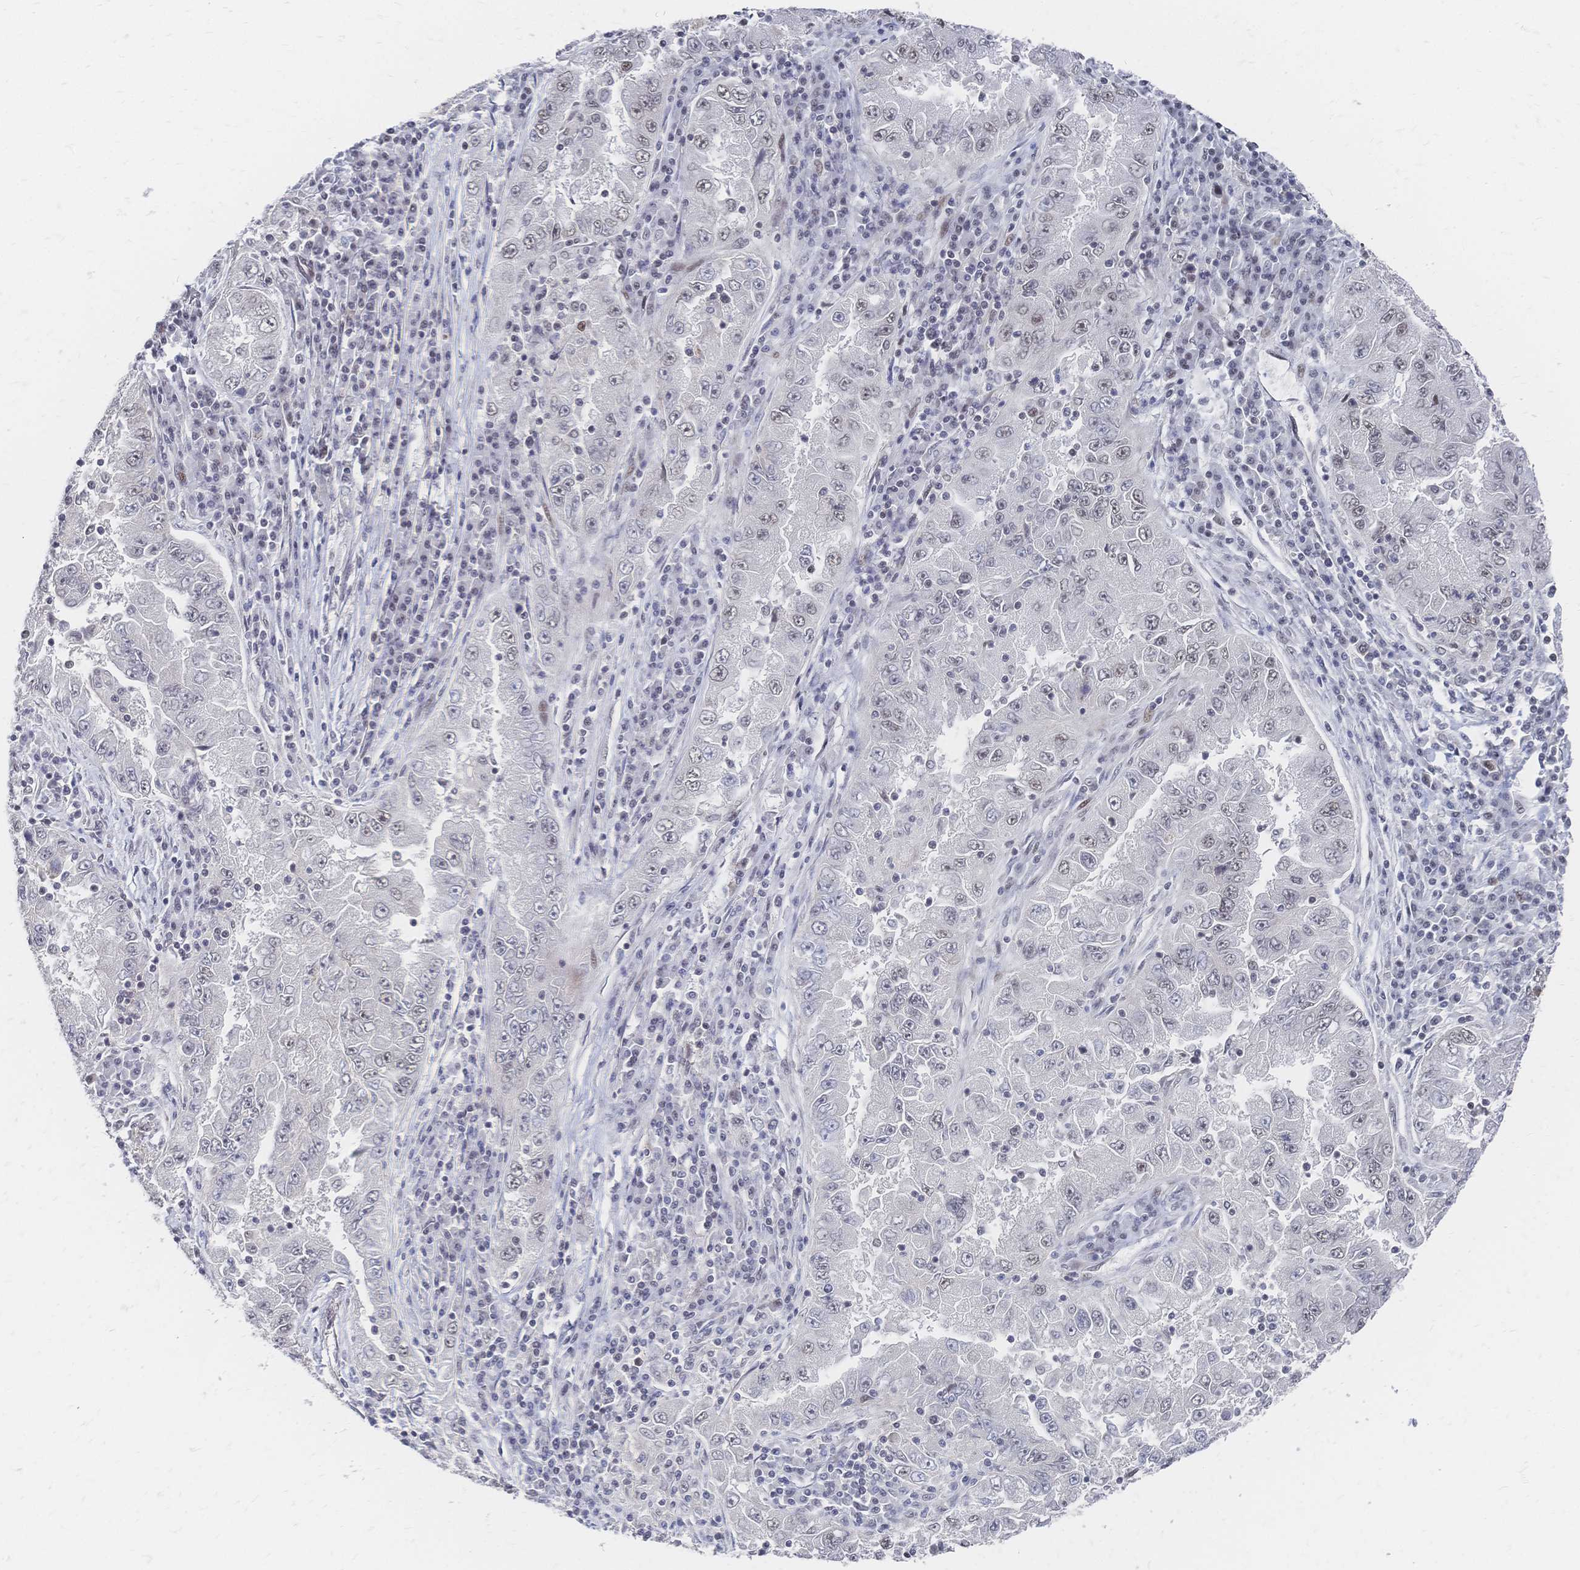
{"staining": {"intensity": "weak", "quantity": "25%-75%", "location": "nuclear"}, "tissue": "lung cancer", "cell_type": "Tumor cells", "image_type": "cancer", "snomed": [{"axis": "morphology", "description": "Adenocarcinoma, NOS"}, {"axis": "morphology", "description": "Adenocarcinoma primary or metastatic"}, {"axis": "topography", "description": "Lung"}], "caption": "Adenocarcinoma primary or metastatic (lung) tissue exhibits weak nuclear staining in about 25%-75% of tumor cells", "gene": "NELFA", "patient": {"sex": "male", "age": 74}}